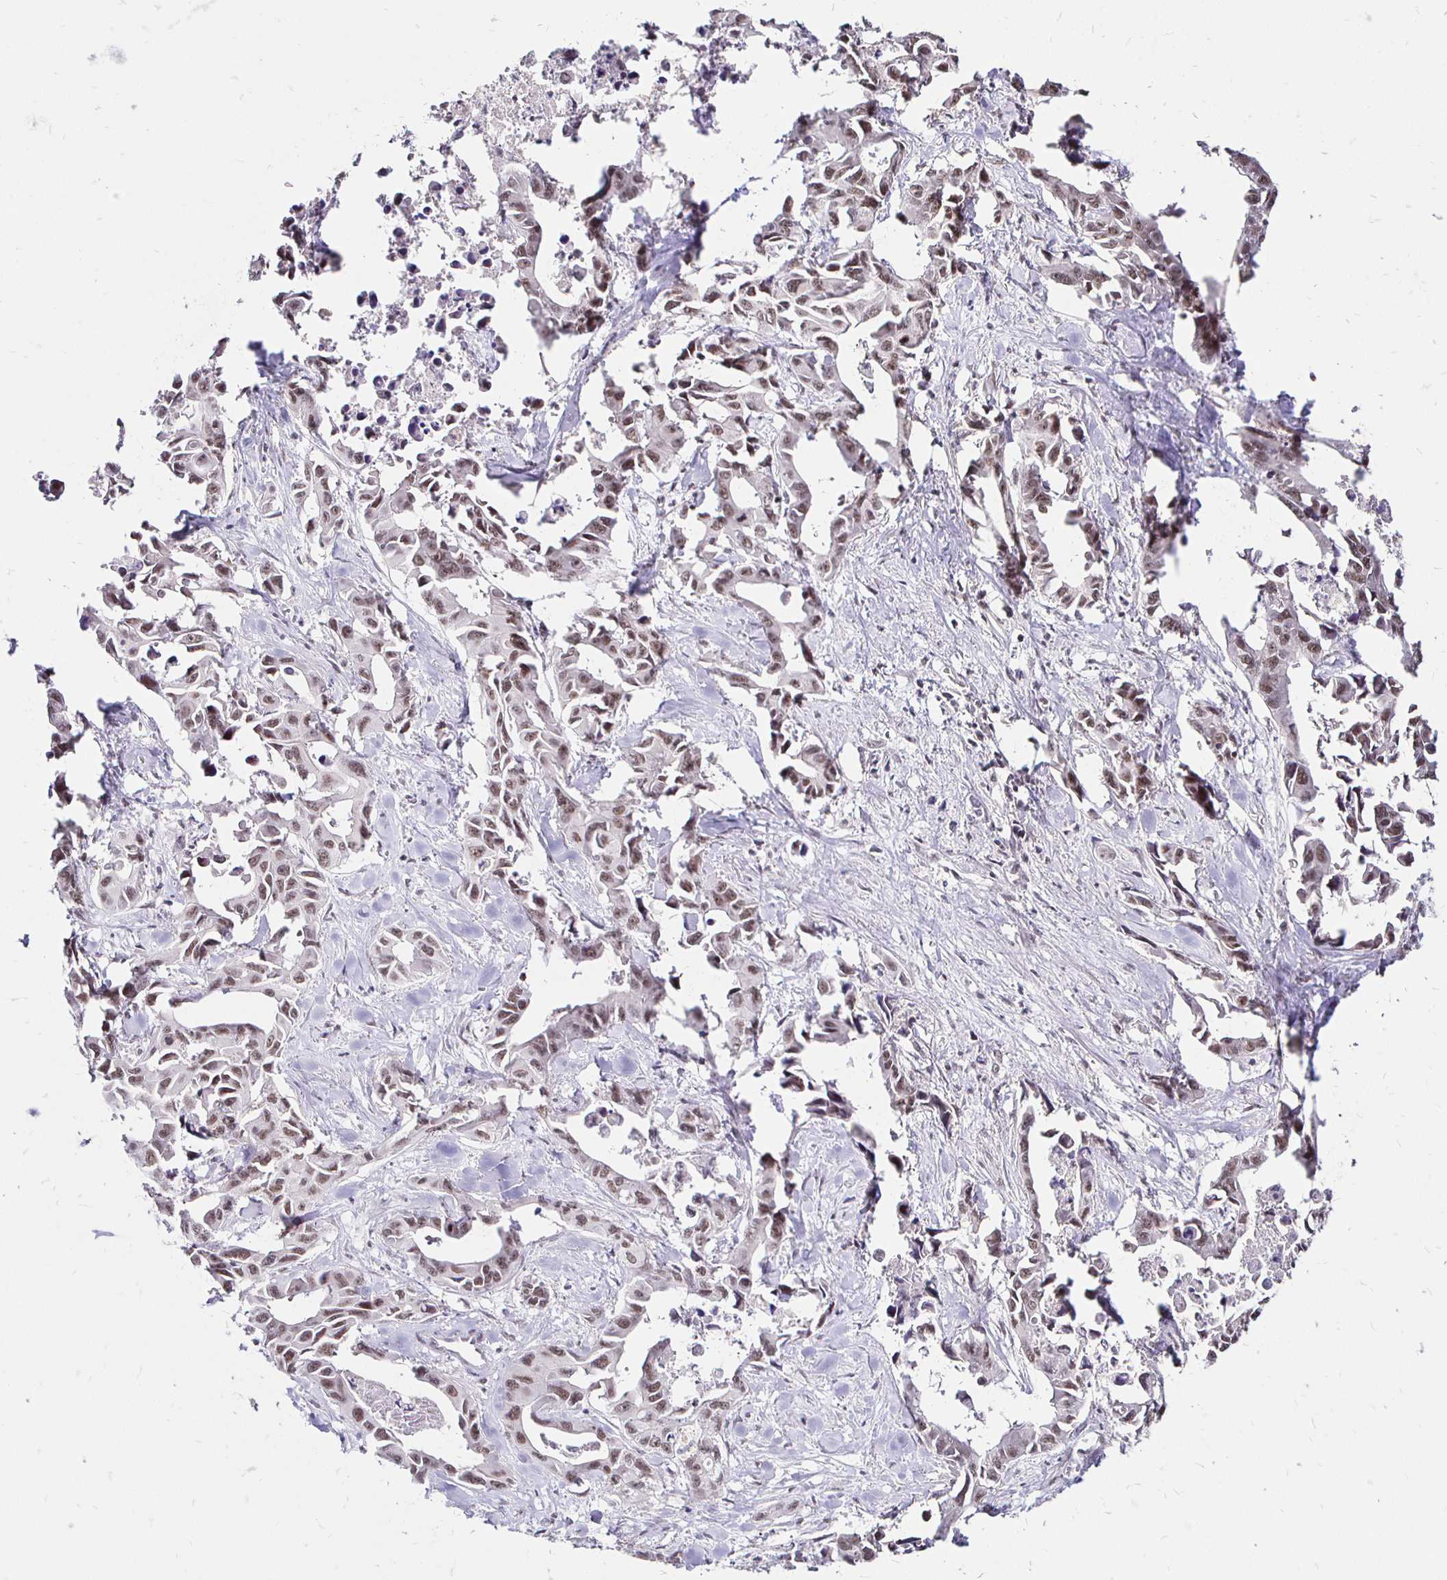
{"staining": {"intensity": "weak", "quantity": "25%-75%", "location": "nuclear"}, "tissue": "lung cancer", "cell_type": "Tumor cells", "image_type": "cancer", "snomed": [{"axis": "morphology", "description": "Adenocarcinoma, NOS"}, {"axis": "topography", "description": "Lung"}], "caption": "Immunohistochemistry (IHC) staining of lung adenocarcinoma, which reveals low levels of weak nuclear positivity in approximately 25%-75% of tumor cells indicating weak nuclear protein staining. The staining was performed using DAB (3,3'-diaminobenzidine) (brown) for protein detection and nuclei were counterstained in hematoxylin (blue).", "gene": "SIN3A", "patient": {"sex": "male", "age": 64}}